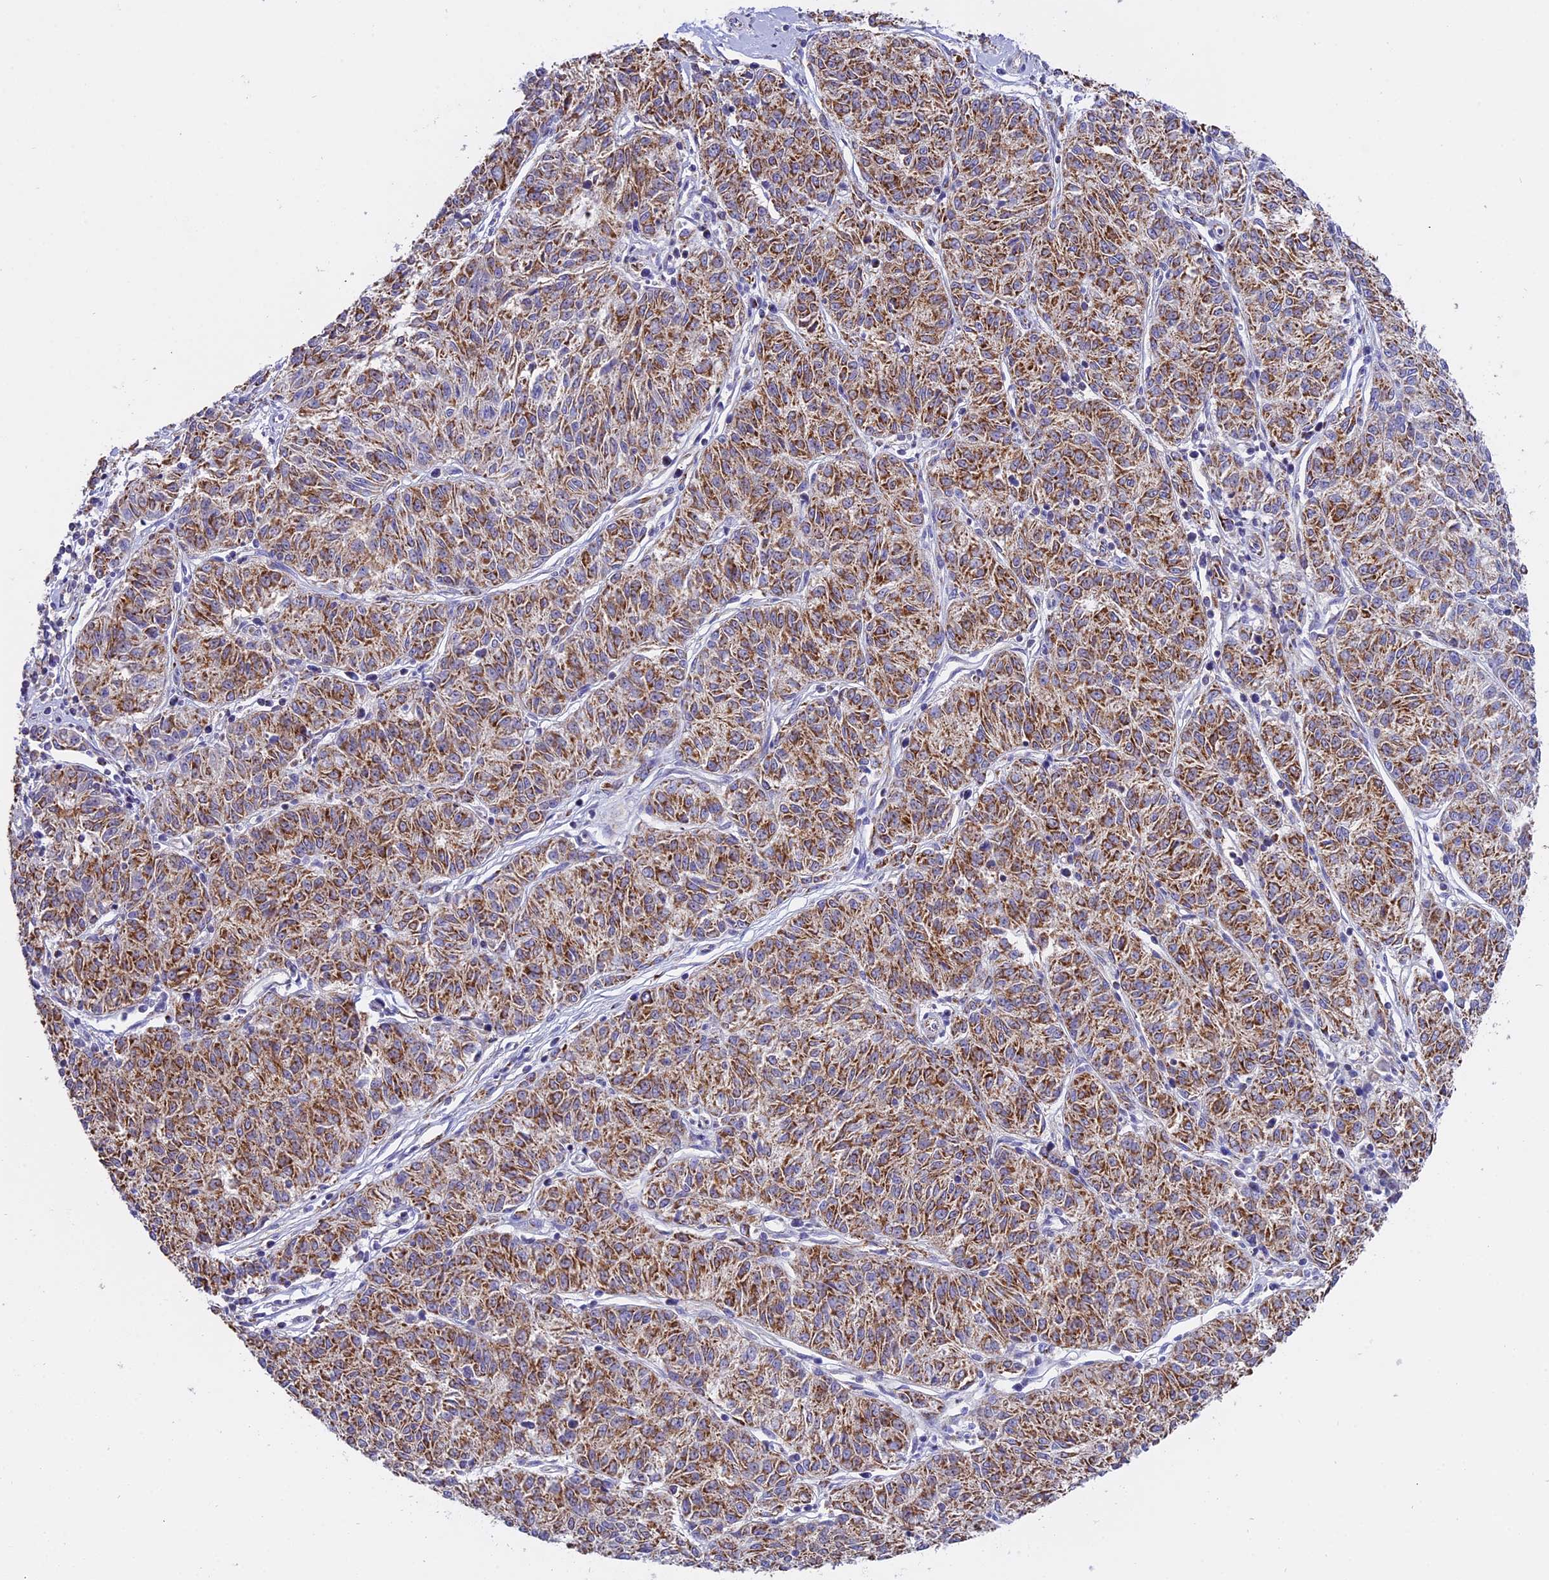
{"staining": {"intensity": "moderate", "quantity": ">75%", "location": "cytoplasmic/membranous"}, "tissue": "melanoma", "cell_type": "Tumor cells", "image_type": "cancer", "snomed": [{"axis": "morphology", "description": "Malignant melanoma, NOS"}, {"axis": "topography", "description": "Skin"}], "caption": "Brown immunohistochemical staining in human melanoma shows moderate cytoplasmic/membranous positivity in approximately >75% of tumor cells.", "gene": "MRPS34", "patient": {"sex": "female", "age": 72}}